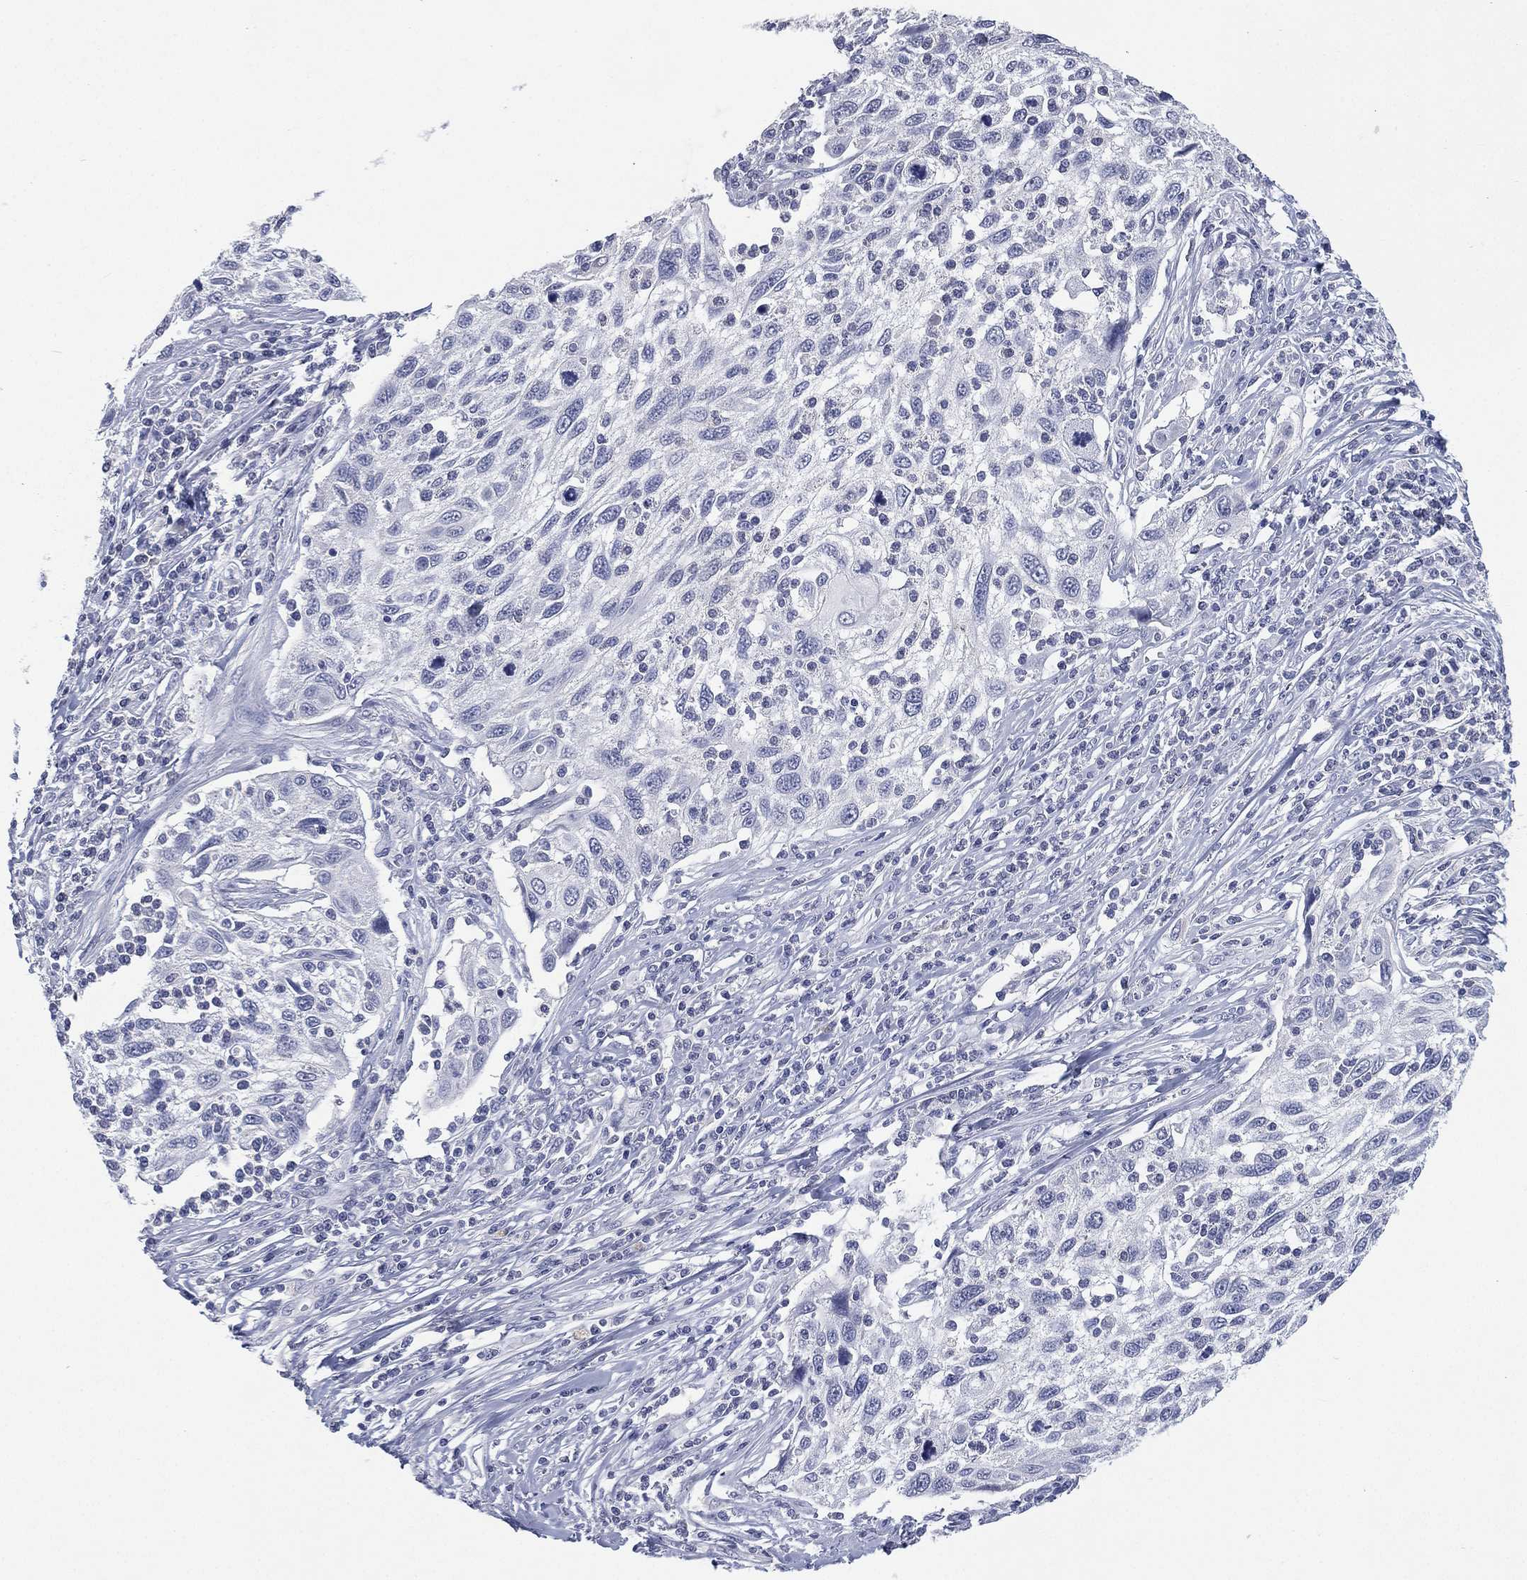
{"staining": {"intensity": "negative", "quantity": "none", "location": "none"}, "tissue": "cervical cancer", "cell_type": "Tumor cells", "image_type": "cancer", "snomed": [{"axis": "morphology", "description": "Squamous cell carcinoma, NOS"}, {"axis": "topography", "description": "Cervix"}], "caption": "Histopathology image shows no protein expression in tumor cells of cervical squamous cell carcinoma tissue.", "gene": "KRT35", "patient": {"sex": "female", "age": 70}}